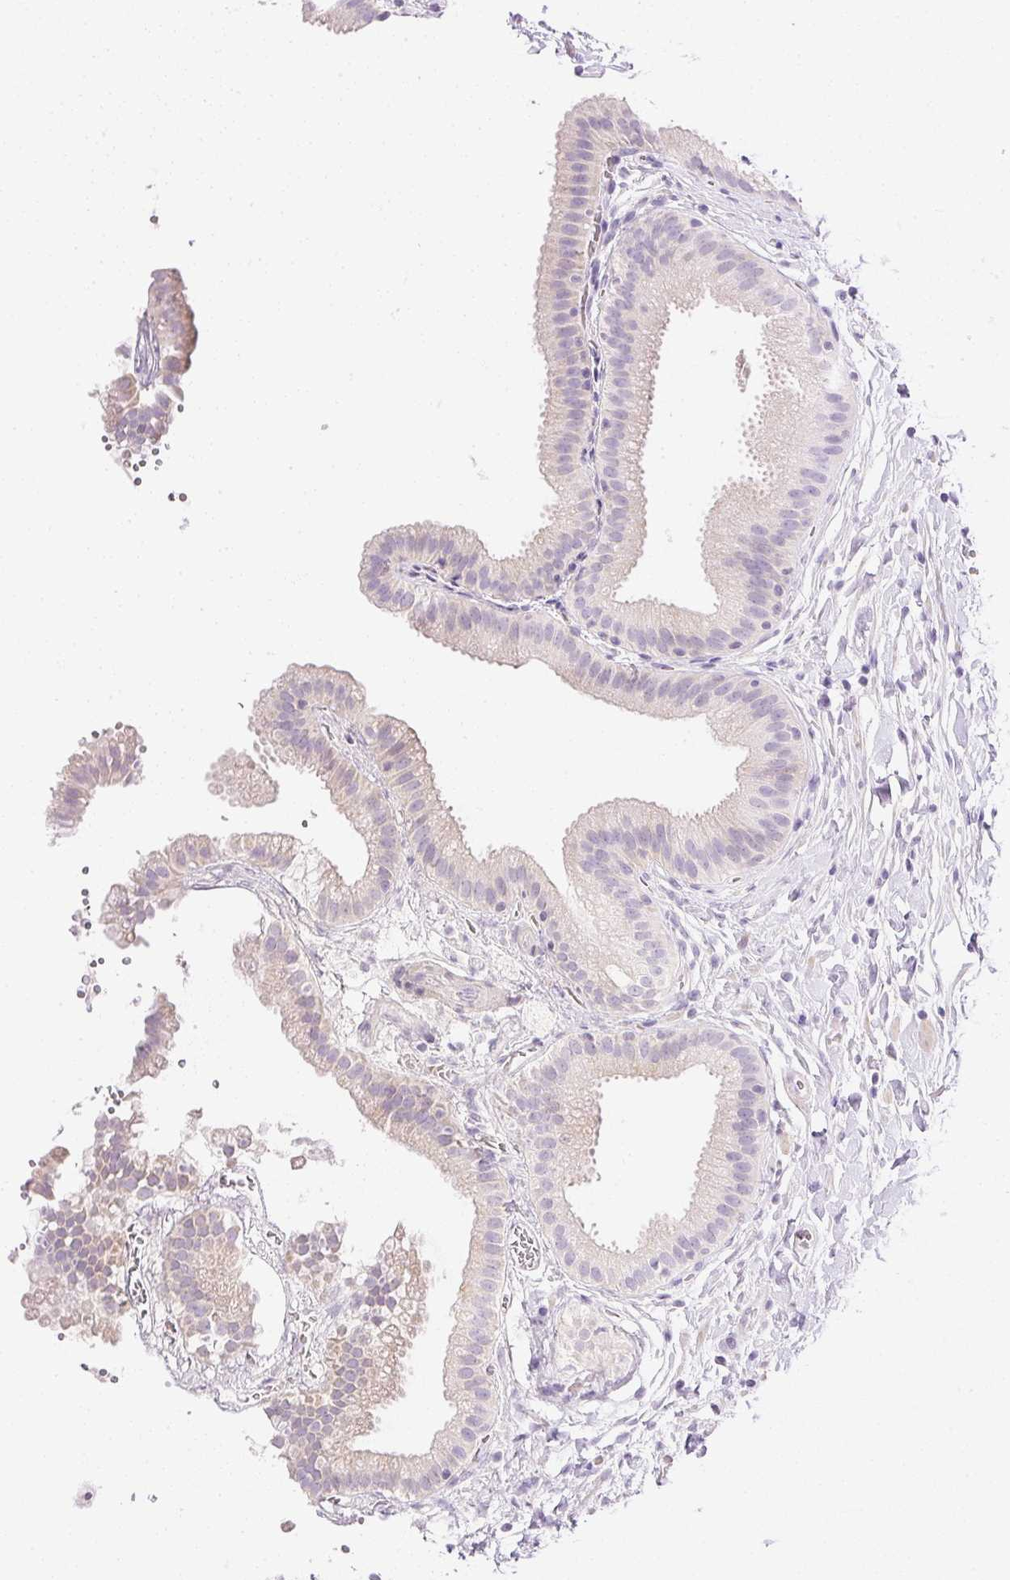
{"staining": {"intensity": "weak", "quantity": "<25%", "location": "cytoplasmic/membranous"}, "tissue": "gallbladder", "cell_type": "Glandular cells", "image_type": "normal", "snomed": [{"axis": "morphology", "description": "Normal tissue, NOS"}, {"axis": "topography", "description": "Gallbladder"}], "caption": "A photomicrograph of gallbladder stained for a protein reveals no brown staining in glandular cells. Brightfield microscopy of immunohistochemistry stained with DAB (3,3'-diaminobenzidine) (brown) and hematoxylin (blue), captured at high magnification.", "gene": "CTRL", "patient": {"sex": "female", "age": 63}}